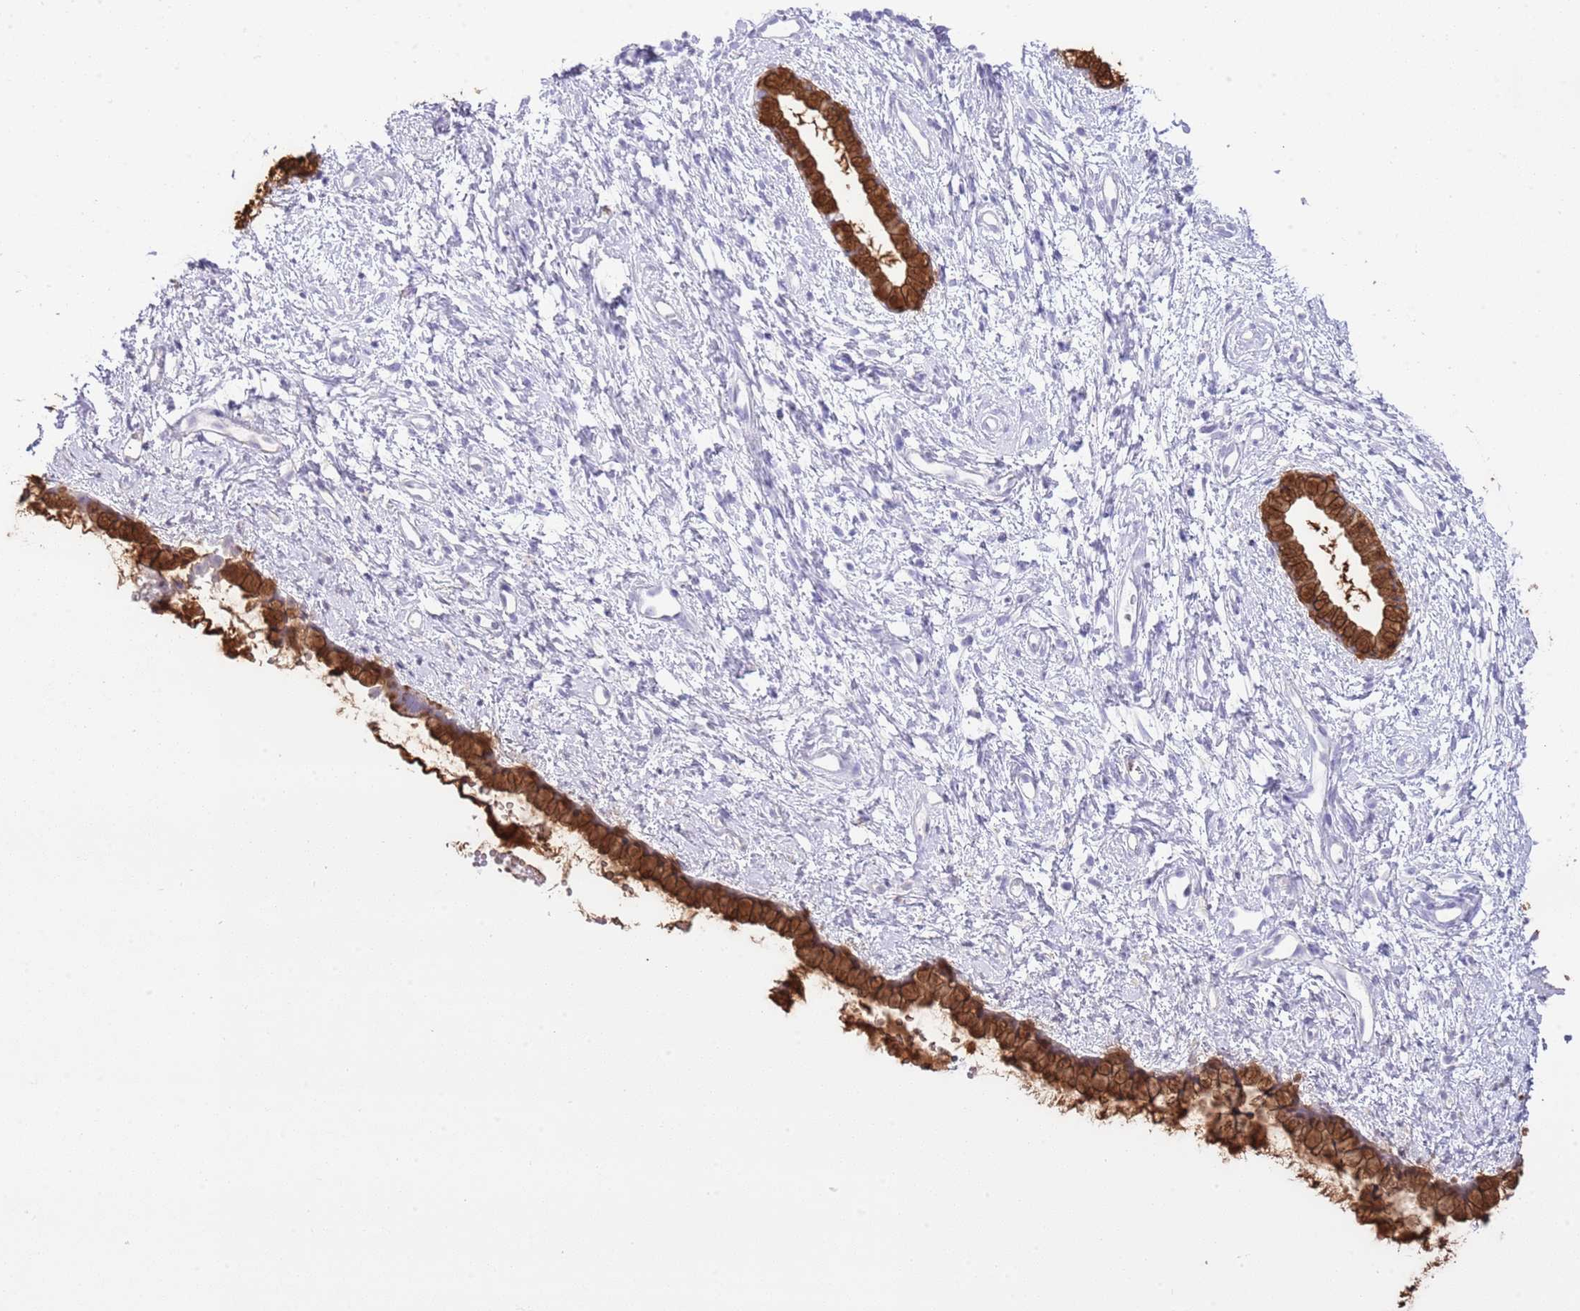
{"staining": {"intensity": "strong", "quantity": ">75%", "location": "cytoplasmic/membranous"}, "tissue": "cervix", "cell_type": "Glandular cells", "image_type": "normal", "snomed": [{"axis": "morphology", "description": "Normal tissue, NOS"}, {"axis": "topography", "description": "Cervix"}], "caption": "This is an image of immunohistochemistry (IHC) staining of benign cervix, which shows strong staining in the cytoplasmic/membranous of glandular cells.", "gene": "OR2Z1", "patient": {"sex": "female", "age": 57}}